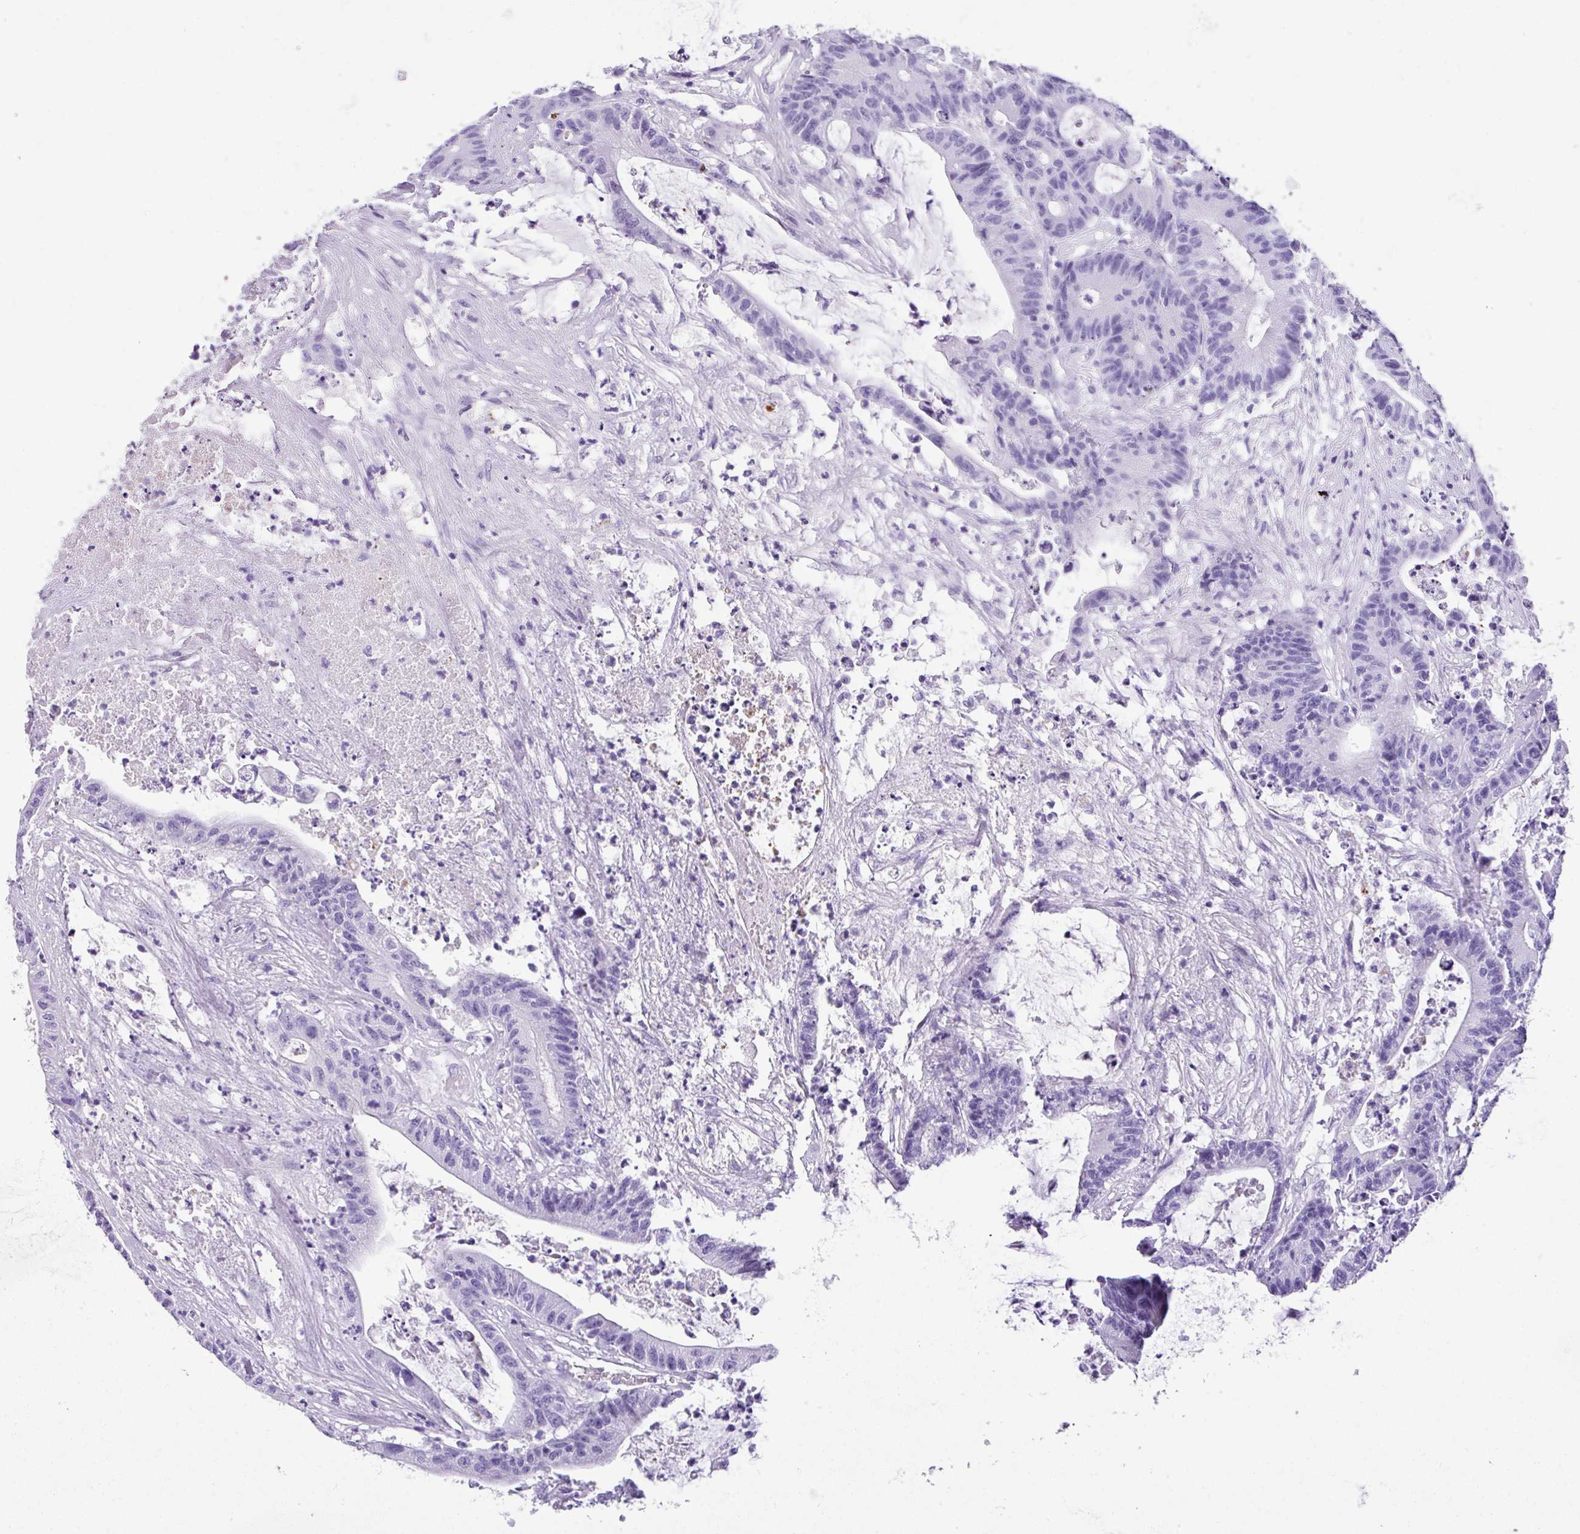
{"staining": {"intensity": "negative", "quantity": "none", "location": "none"}, "tissue": "colorectal cancer", "cell_type": "Tumor cells", "image_type": "cancer", "snomed": [{"axis": "morphology", "description": "Adenocarcinoma, NOS"}, {"axis": "topography", "description": "Colon"}], "caption": "High magnification brightfield microscopy of colorectal adenocarcinoma stained with DAB (brown) and counterstained with hematoxylin (blue): tumor cells show no significant expression. The staining was performed using DAB to visualize the protein expression in brown, while the nuclei were stained in blue with hematoxylin (Magnification: 20x).", "gene": "MUC21", "patient": {"sex": "female", "age": 84}}